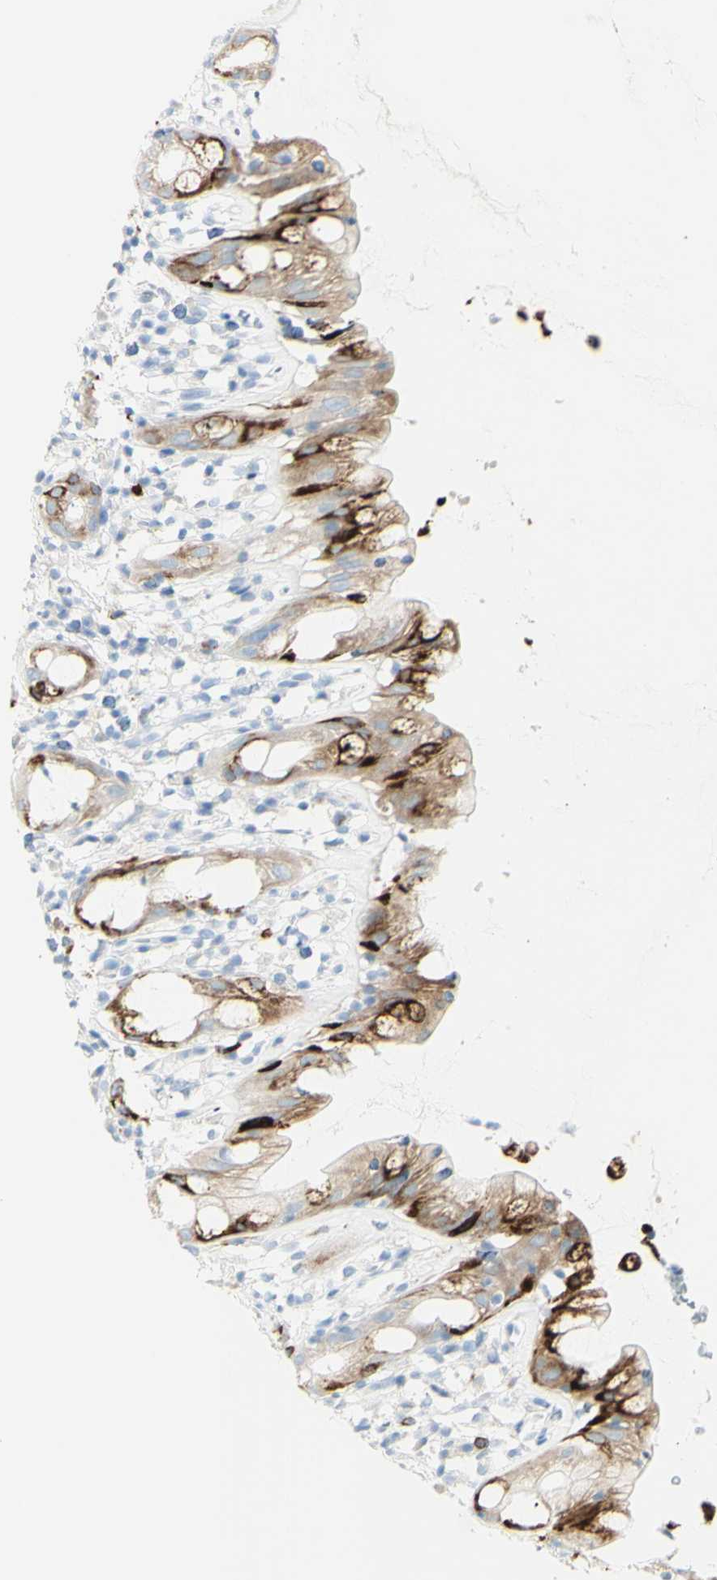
{"staining": {"intensity": "strong", "quantity": "25%-75%", "location": "cytoplasmic/membranous"}, "tissue": "rectum", "cell_type": "Glandular cells", "image_type": "normal", "snomed": [{"axis": "morphology", "description": "Normal tissue, NOS"}, {"axis": "topography", "description": "Rectum"}], "caption": "Immunohistochemical staining of normal human rectum shows strong cytoplasmic/membranous protein expression in approximately 25%-75% of glandular cells.", "gene": "LETM1", "patient": {"sex": "male", "age": 44}}